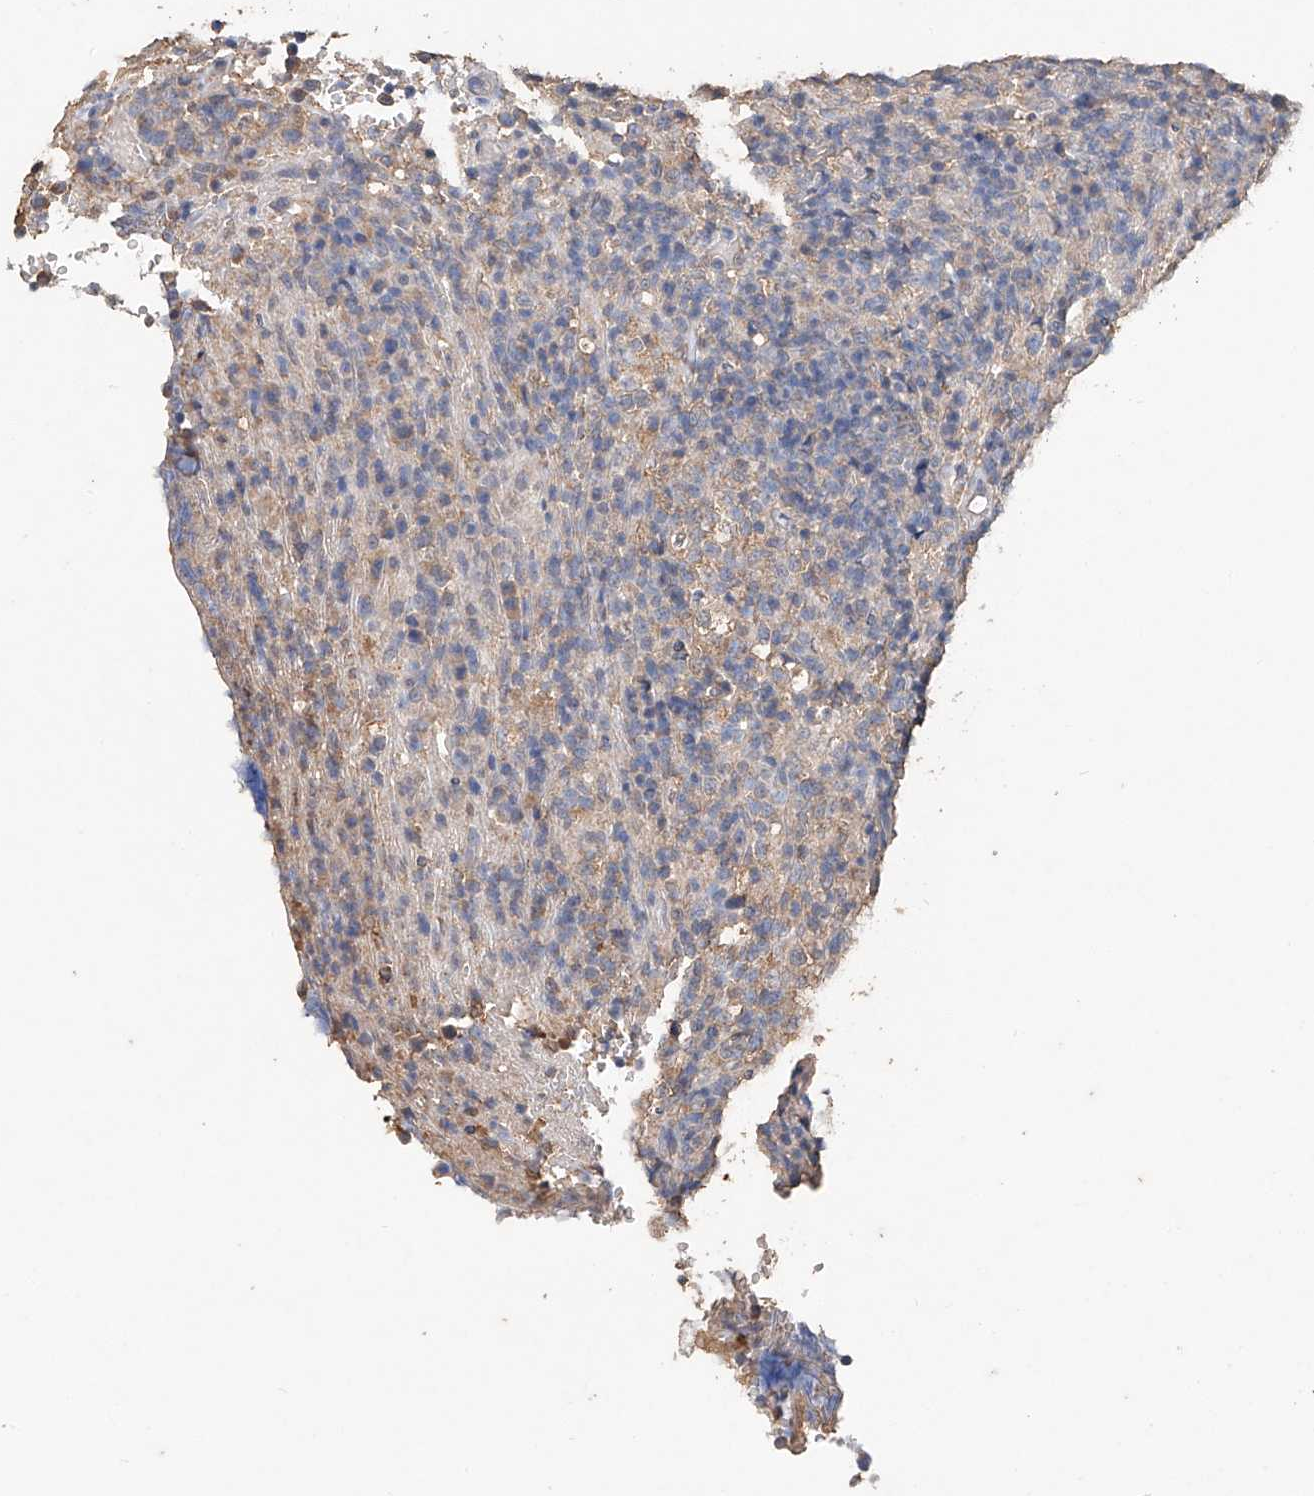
{"staining": {"intensity": "negative", "quantity": "none", "location": "none"}, "tissue": "lymphoma", "cell_type": "Tumor cells", "image_type": "cancer", "snomed": [{"axis": "morphology", "description": "Malignant lymphoma, non-Hodgkin's type, High grade"}, {"axis": "topography", "description": "Lymph node"}], "caption": "Tumor cells are negative for brown protein staining in lymphoma. (DAB (3,3'-diaminobenzidine) immunohistochemistry (IHC), high magnification).", "gene": "CERS4", "patient": {"sex": "female", "age": 76}}